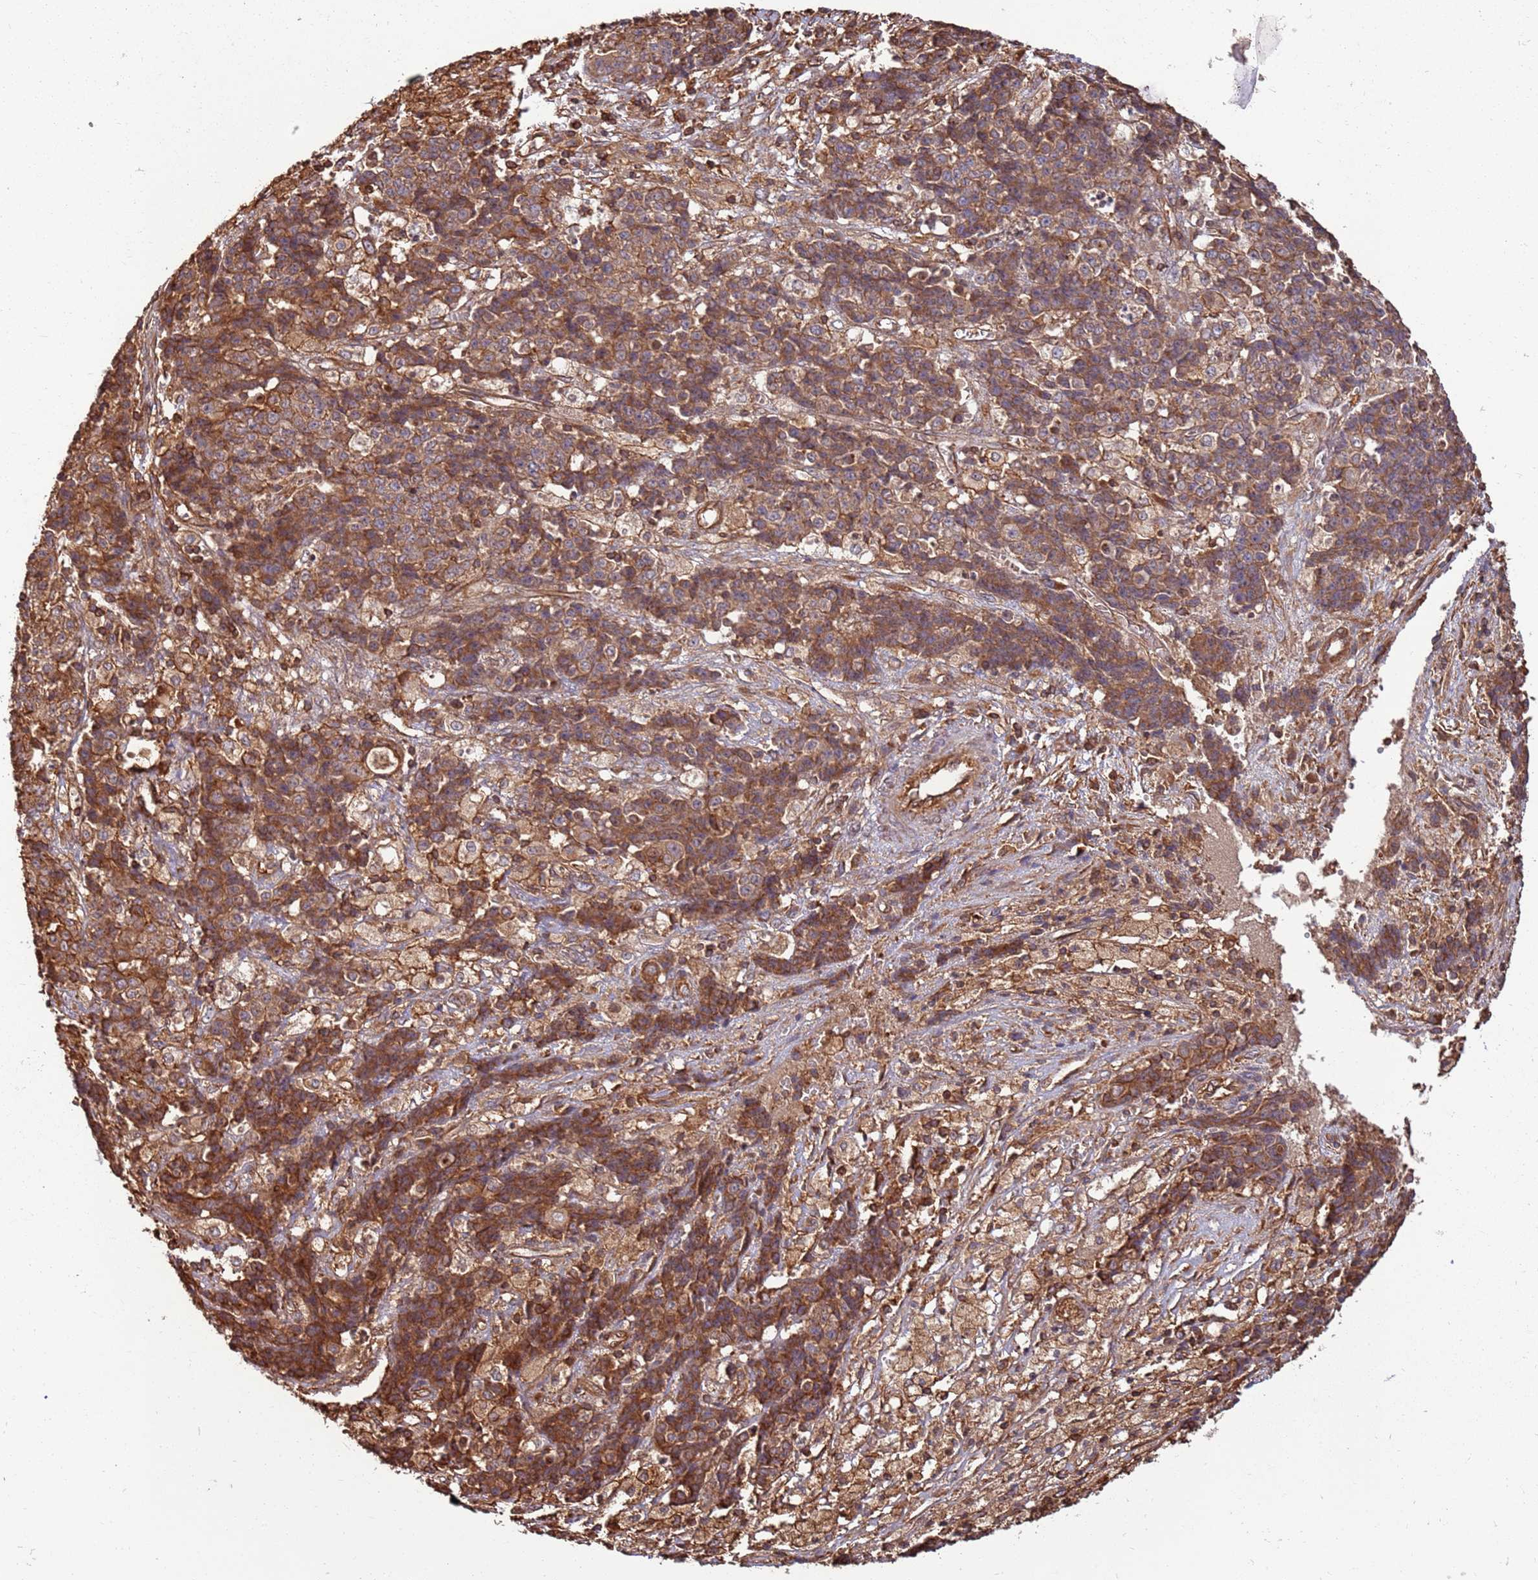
{"staining": {"intensity": "moderate", "quantity": ">75%", "location": "cytoplasmic/membranous"}, "tissue": "ovarian cancer", "cell_type": "Tumor cells", "image_type": "cancer", "snomed": [{"axis": "morphology", "description": "Carcinoma, endometroid"}, {"axis": "topography", "description": "Ovary"}], "caption": "A photomicrograph showing moderate cytoplasmic/membranous positivity in about >75% of tumor cells in endometroid carcinoma (ovarian), as visualized by brown immunohistochemical staining.", "gene": "ACVR2A", "patient": {"sex": "female", "age": 42}}